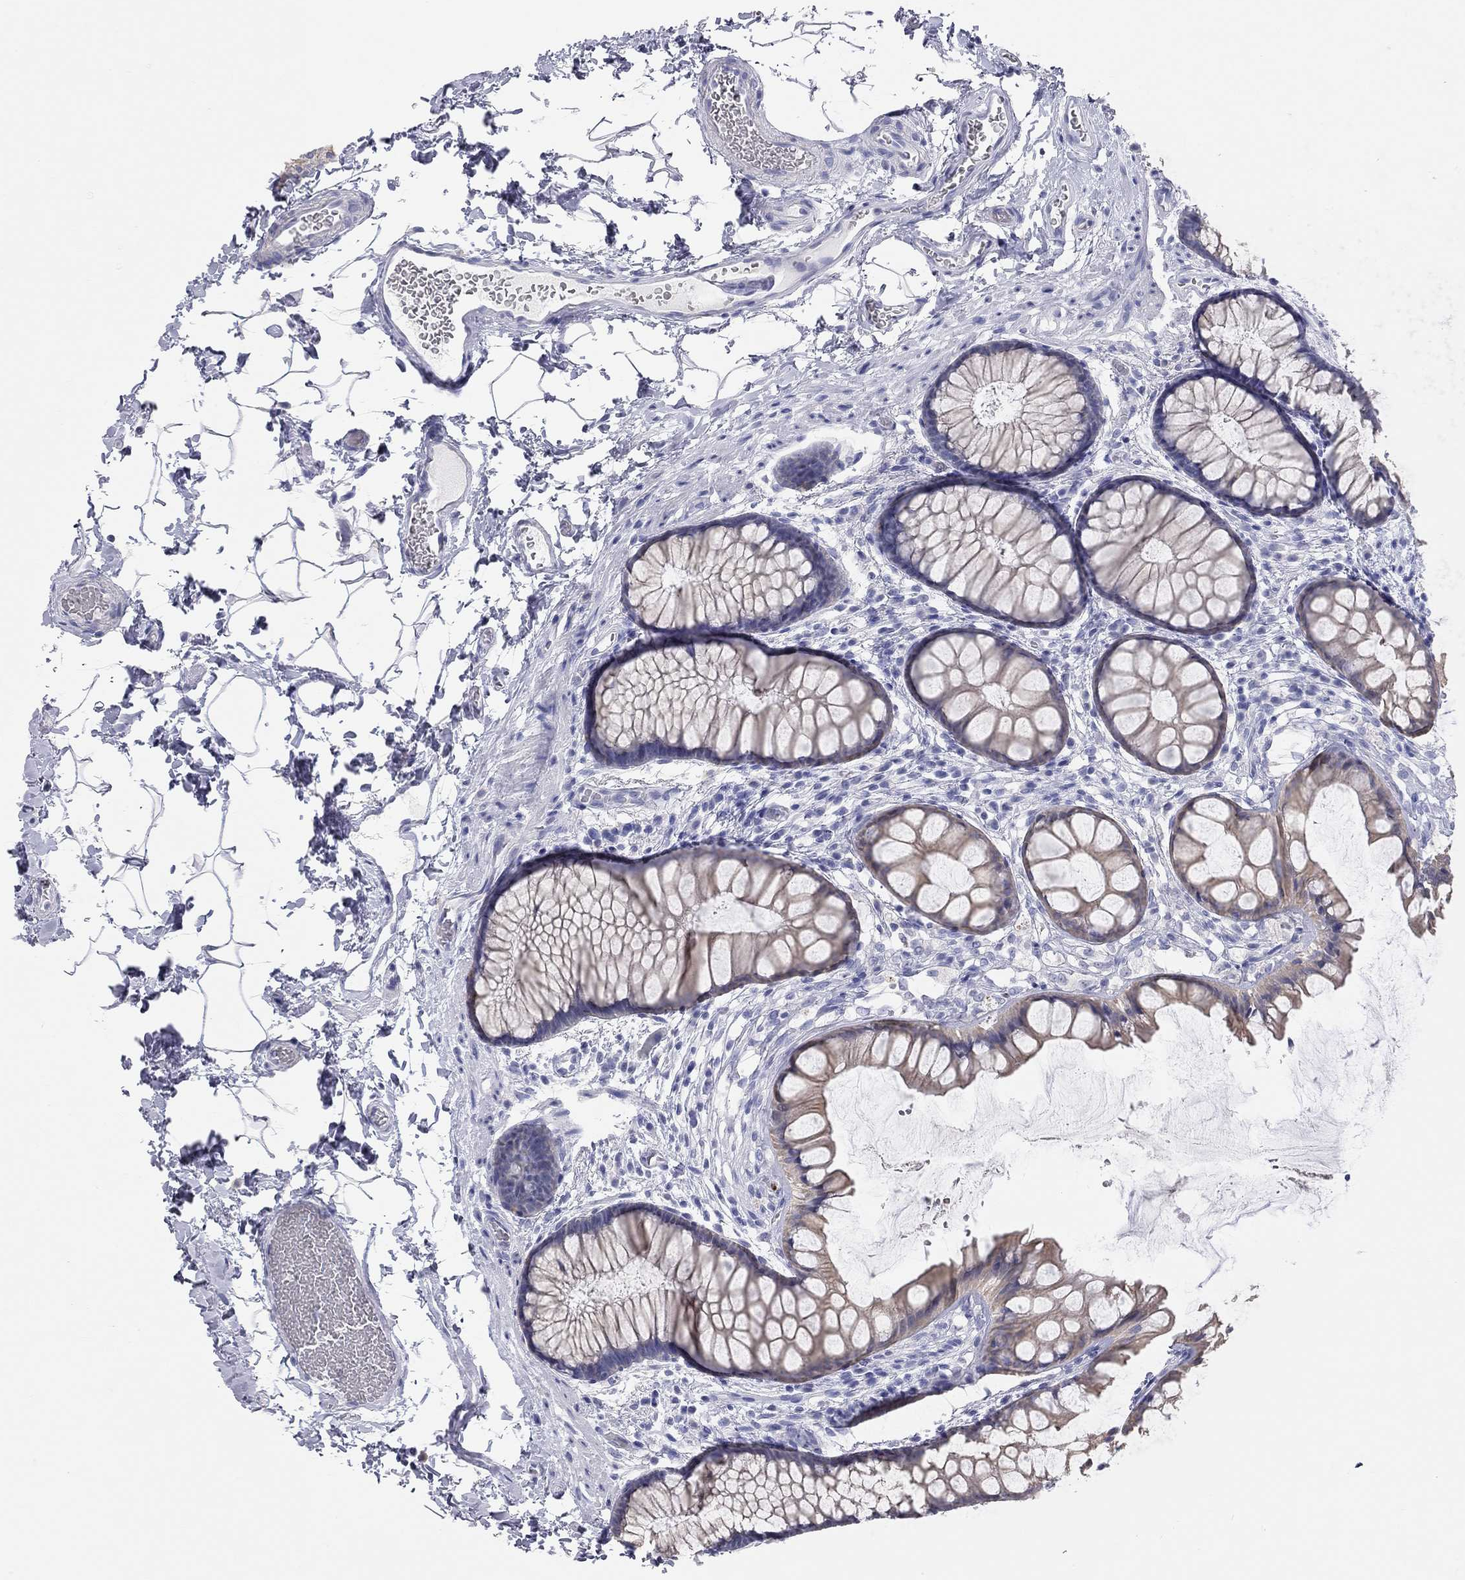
{"staining": {"intensity": "negative", "quantity": "none", "location": "none"}, "tissue": "rectum", "cell_type": "Glandular cells", "image_type": "normal", "snomed": [{"axis": "morphology", "description": "Normal tissue, NOS"}, {"axis": "topography", "description": "Rectum"}], "caption": "A micrograph of rectum stained for a protein shows no brown staining in glandular cells. (DAB (3,3'-diaminobenzidine) IHC, high magnification).", "gene": "AK8", "patient": {"sex": "female", "age": 62}}